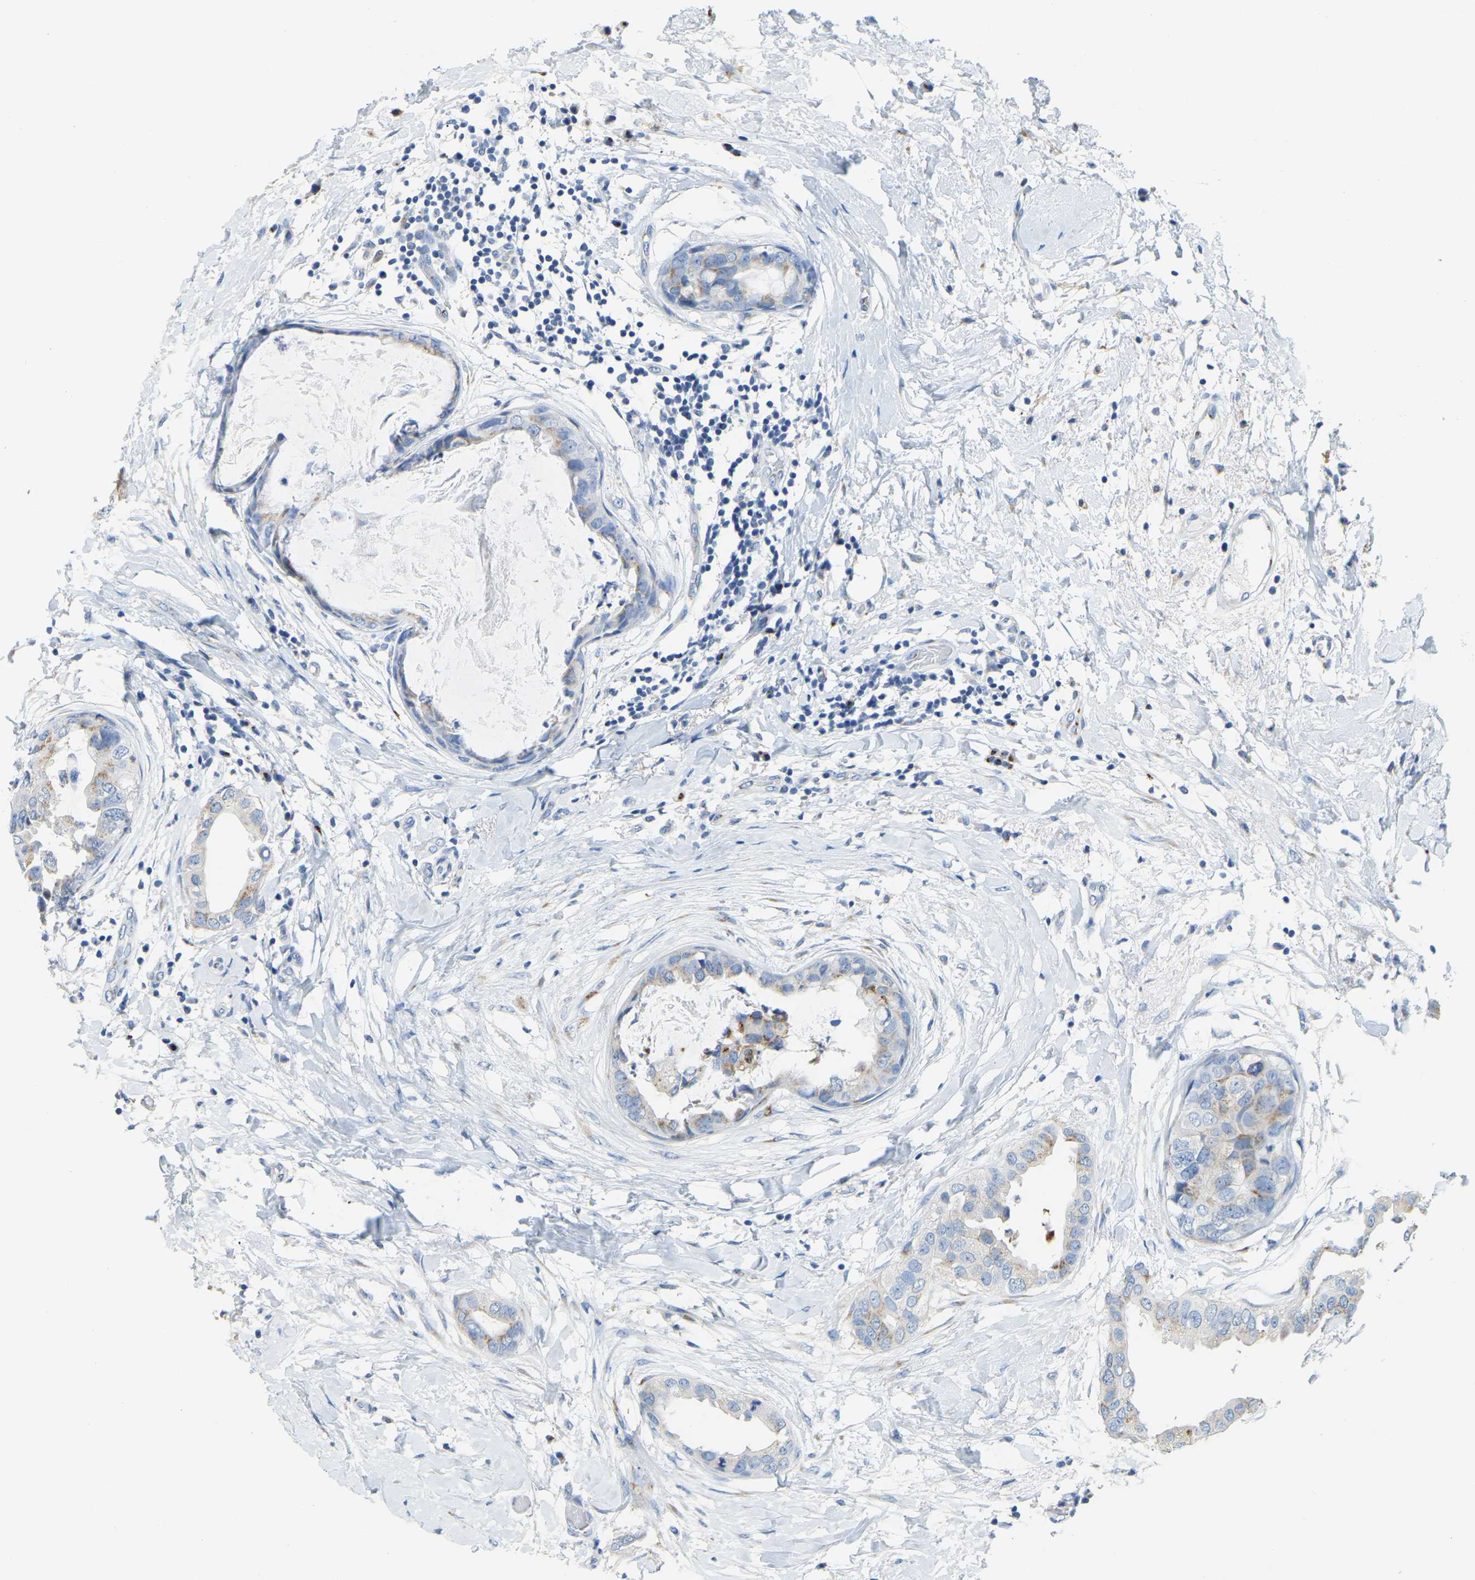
{"staining": {"intensity": "moderate", "quantity": "<25%", "location": "cytoplasmic/membranous"}, "tissue": "breast cancer", "cell_type": "Tumor cells", "image_type": "cancer", "snomed": [{"axis": "morphology", "description": "Duct carcinoma"}, {"axis": "topography", "description": "Breast"}], "caption": "Protein analysis of infiltrating ductal carcinoma (breast) tissue reveals moderate cytoplasmic/membranous staining in about <25% of tumor cells.", "gene": "FAM174A", "patient": {"sex": "female", "age": 40}}